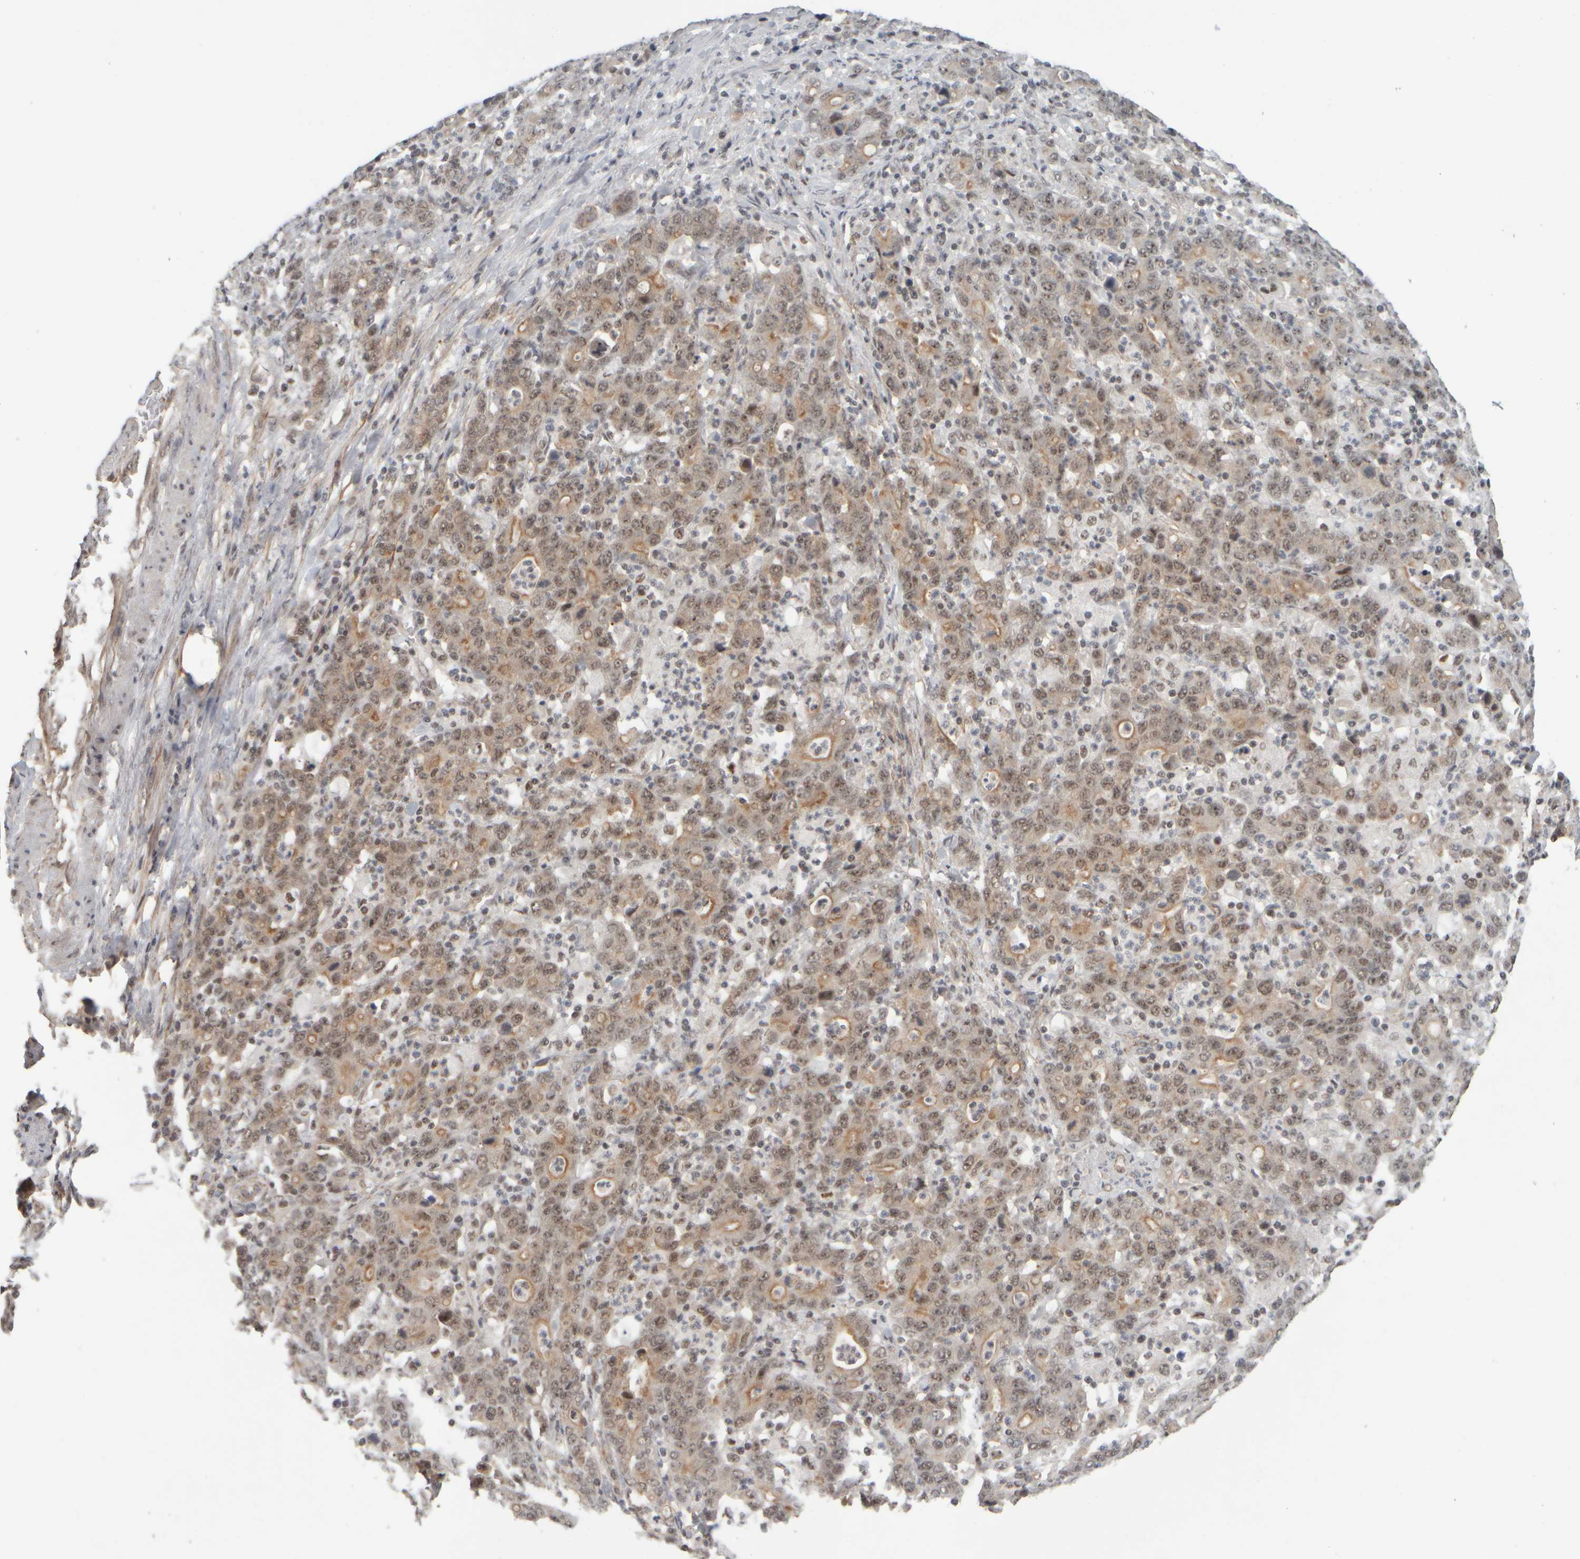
{"staining": {"intensity": "weak", "quantity": ">75%", "location": "cytoplasmic/membranous,nuclear"}, "tissue": "stomach cancer", "cell_type": "Tumor cells", "image_type": "cancer", "snomed": [{"axis": "morphology", "description": "Adenocarcinoma, NOS"}, {"axis": "topography", "description": "Stomach, upper"}], "caption": "Human stomach cancer (adenocarcinoma) stained with a brown dye reveals weak cytoplasmic/membranous and nuclear positive staining in about >75% of tumor cells.", "gene": "SYNRG", "patient": {"sex": "male", "age": 69}}